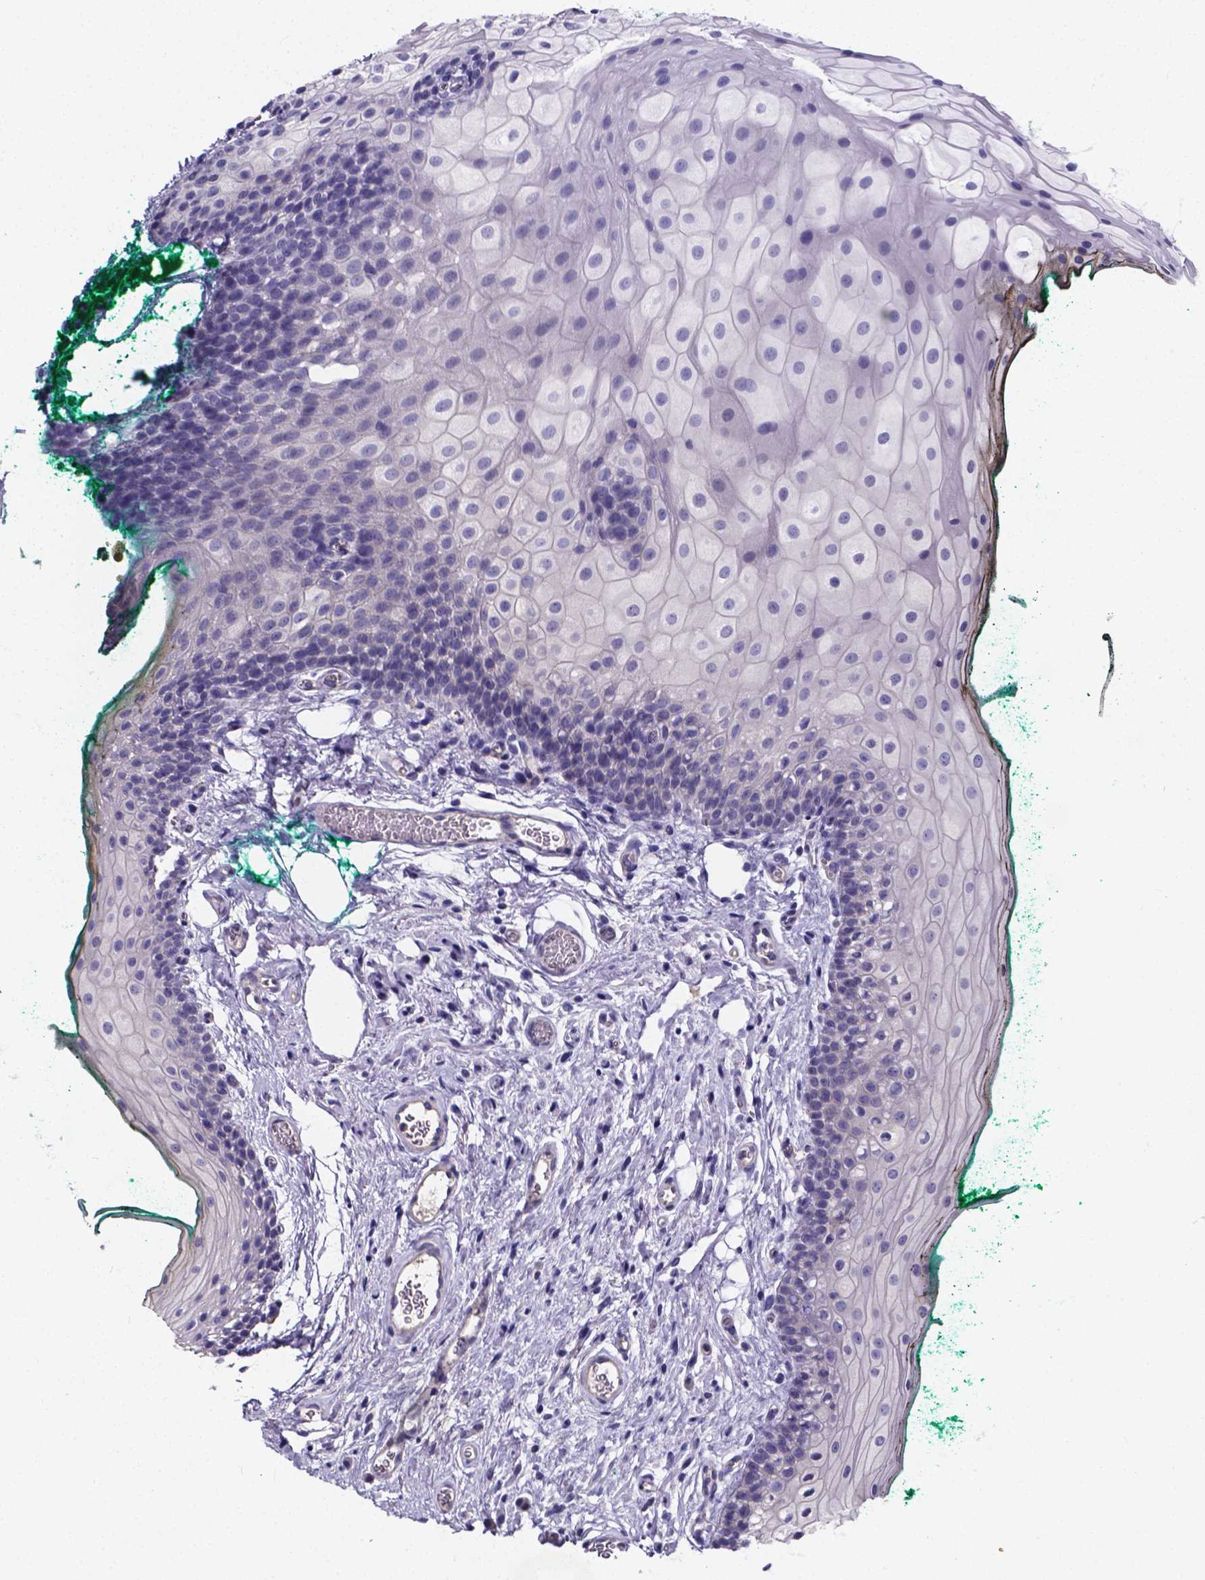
{"staining": {"intensity": "negative", "quantity": "none", "location": "none"}, "tissue": "oral mucosa", "cell_type": "Squamous epithelial cells", "image_type": "normal", "snomed": [{"axis": "morphology", "description": "Normal tissue, NOS"}, {"axis": "topography", "description": "Oral tissue"}], "caption": "Oral mucosa was stained to show a protein in brown. There is no significant expression in squamous epithelial cells. The staining was performed using DAB to visualize the protein expression in brown, while the nuclei were stained in blue with hematoxylin (Magnification: 20x).", "gene": "CACNG8", "patient": {"sex": "female", "age": 68}}